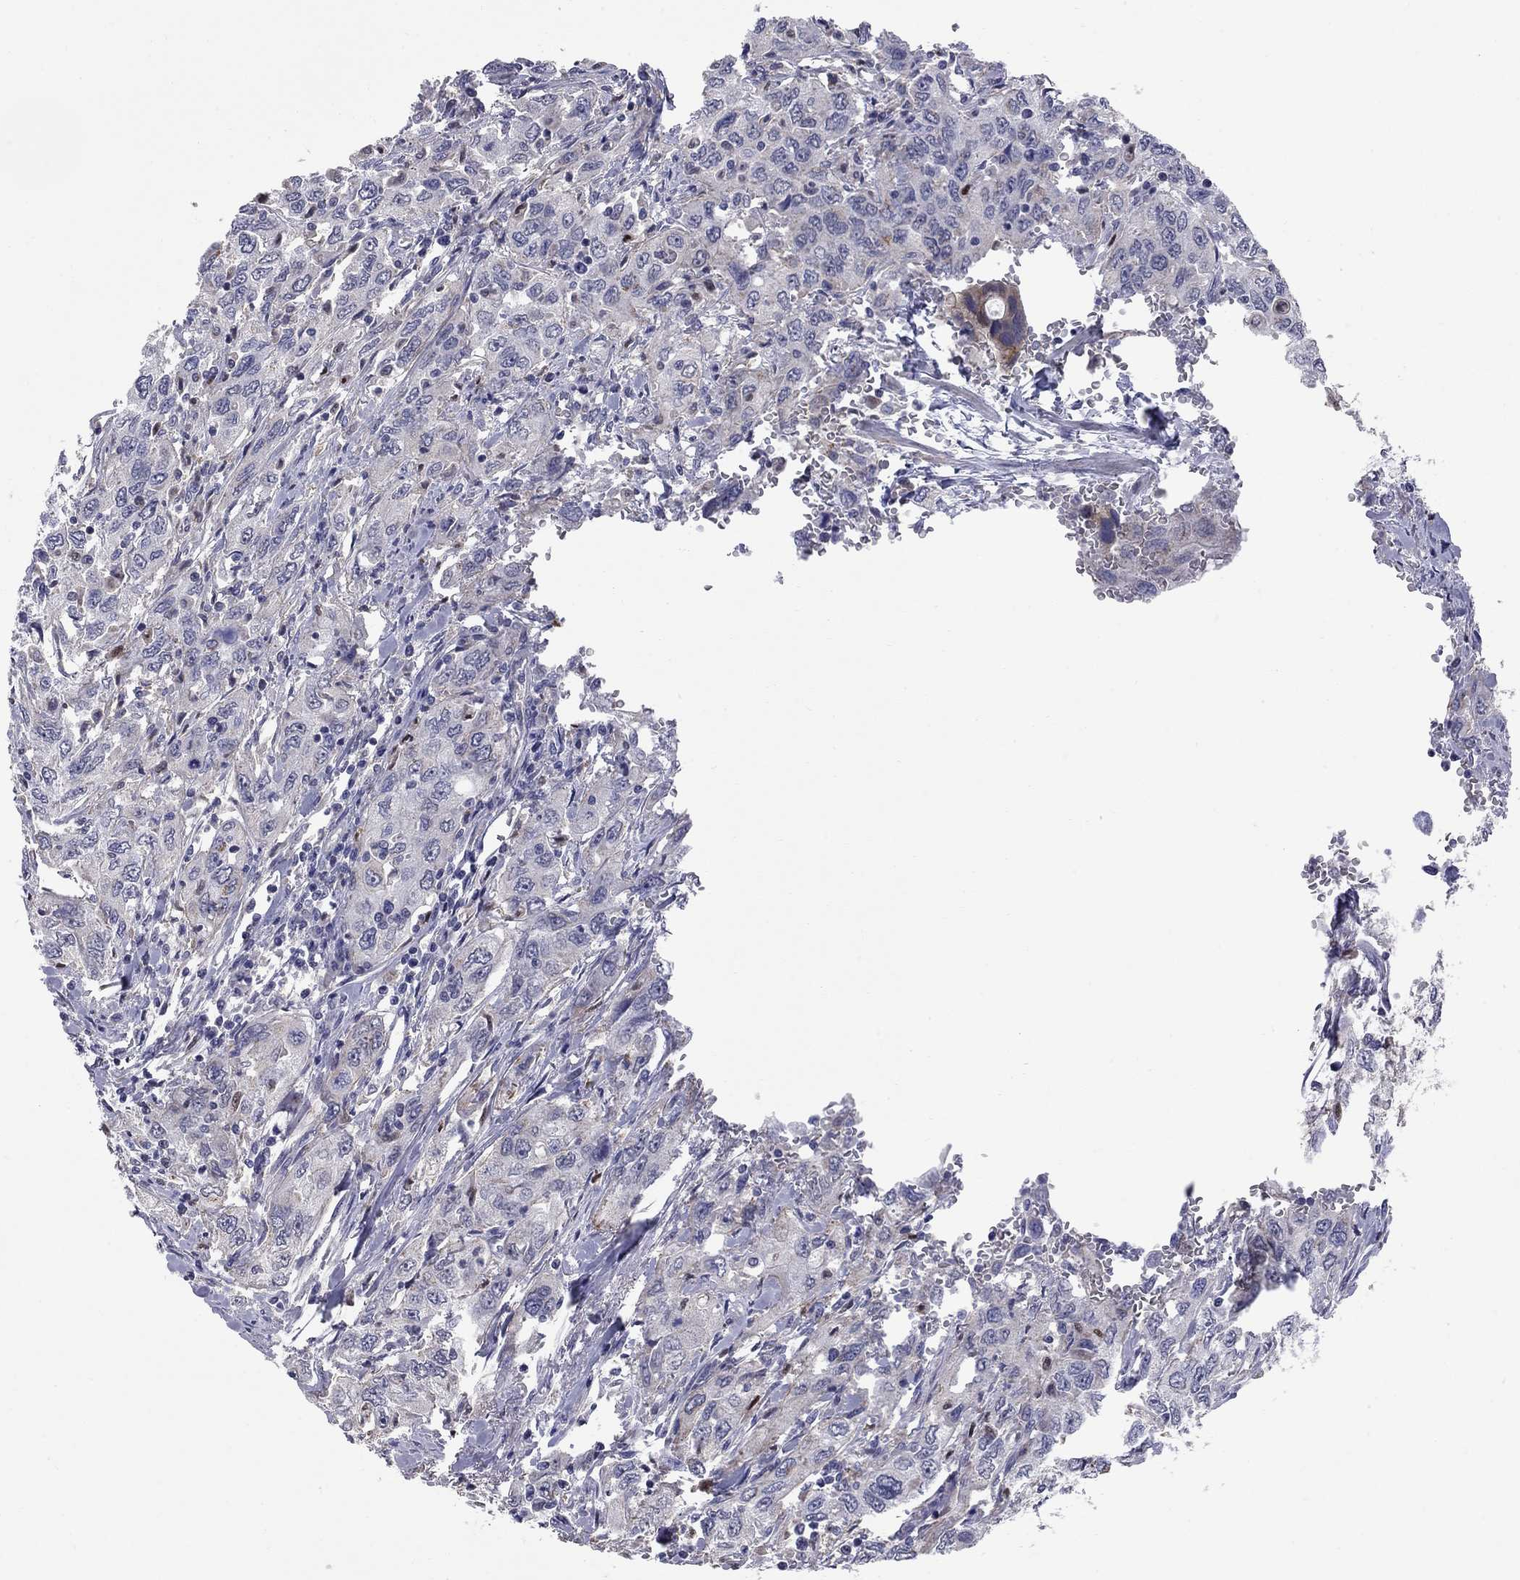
{"staining": {"intensity": "negative", "quantity": "none", "location": "none"}, "tissue": "urothelial cancer", "cell_type": "Tumor cells", "image_type": "cancer", "snomed": [{"axis": "morphology", "description": "Urothelial carcinoma, High grade"}, {"axis": "topography", "description": "Urinary bladder"}], "caption": "An image of human urothelial cancer is negative for staining in tumor cells. (DAB IHC with hematoxylin counter stain).", "gene": "HTR4", "patient": {"sex": "male", "age": 76}}